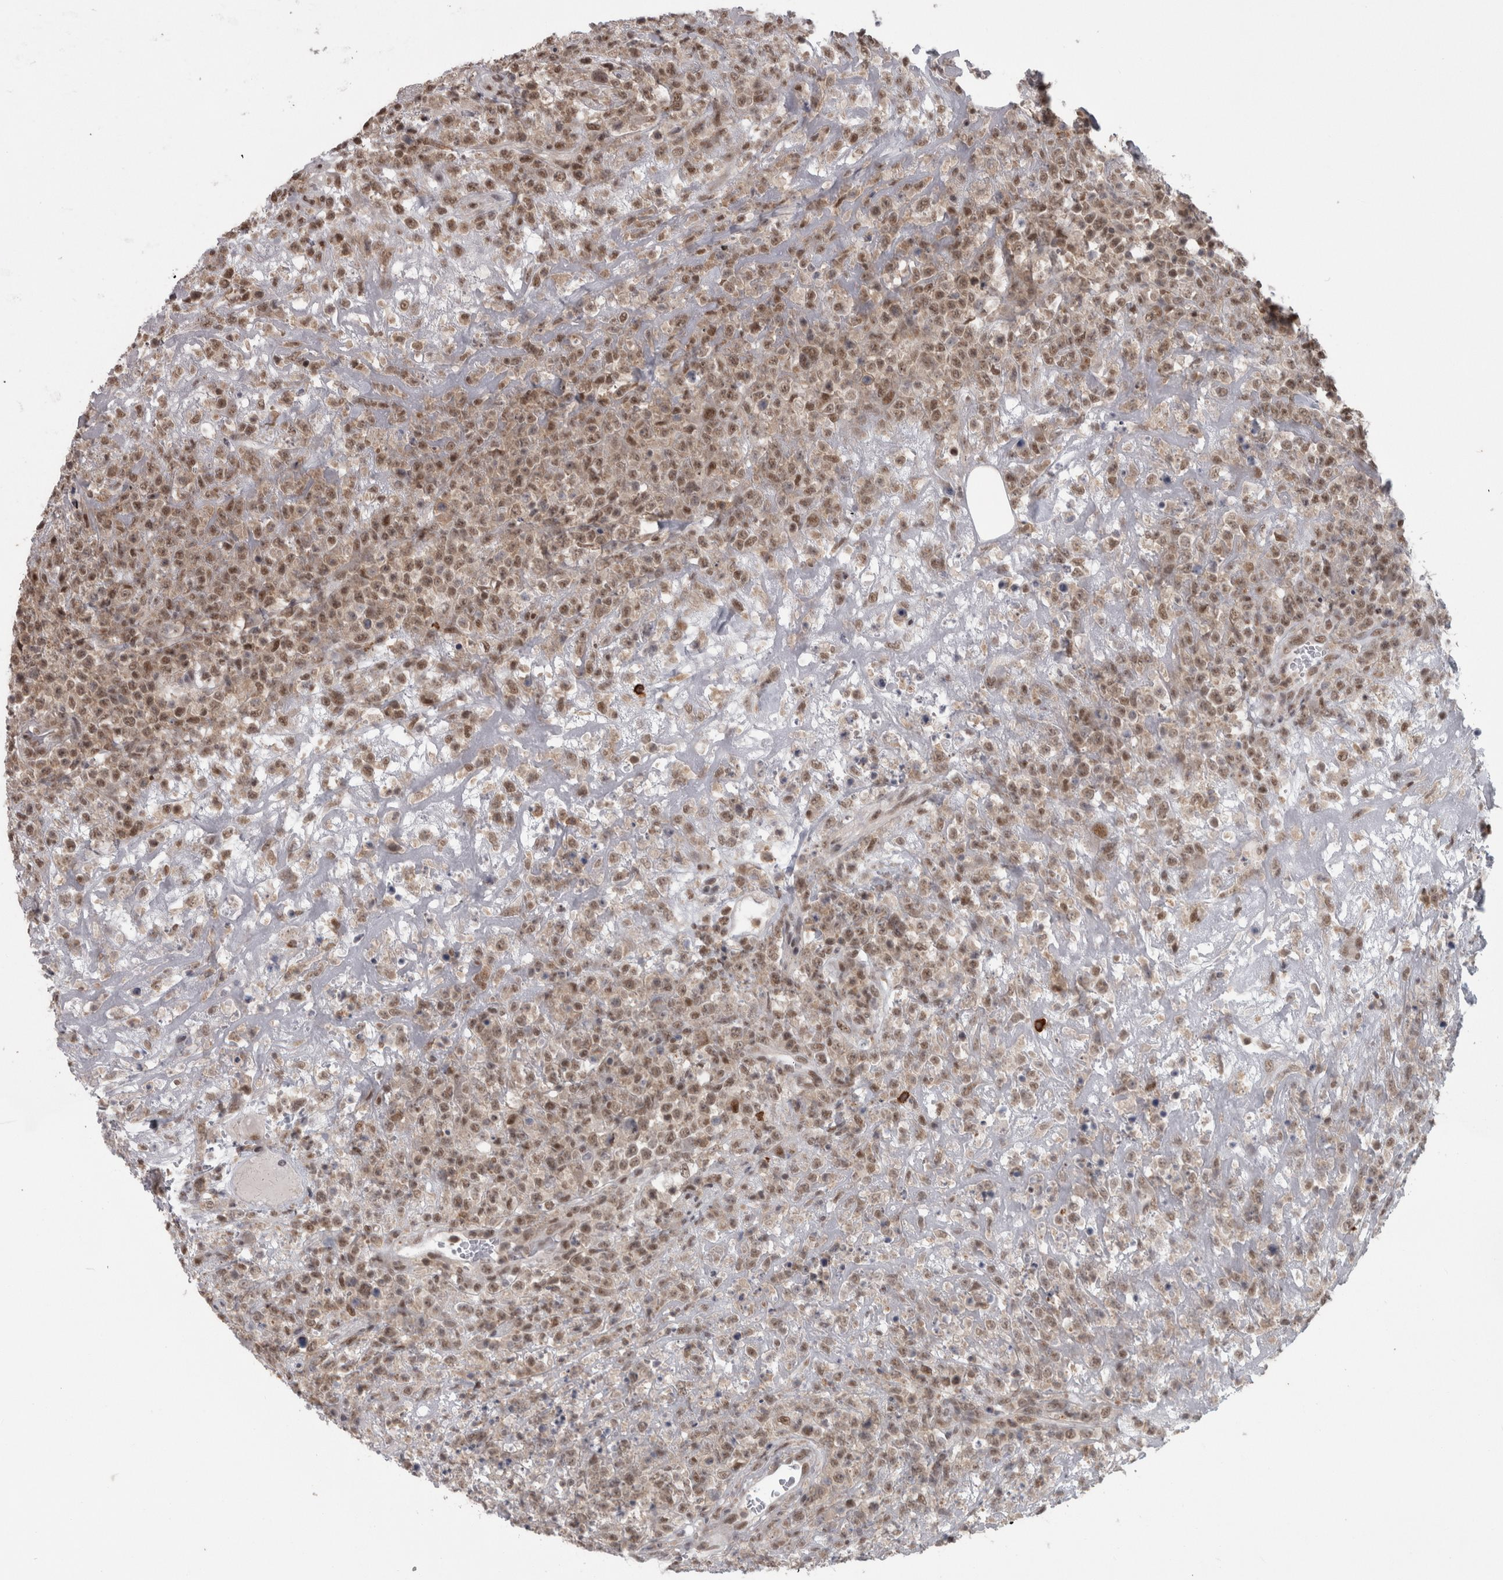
{"staining": {"intensity": "moderate", "quantity": ">75%", "location": "nuclear"}, "tissue": "lymphoma", "cell_type": "Tumor cells", "image_type": "cancer", "snomed": [{"axis": "morphology", "description": "Malignant lymphoma, non-Hodgkin's type, High grade"}, {"axis": "topography", "description": "Colon"}], "caption": "About >75% of tumor cells in human lymphoma reveal moderate nuclear protein staining as visualized by brown immunohistochemical staining.", "gene": "MICU3", "patient": {"sex": "female", "age": 53}}